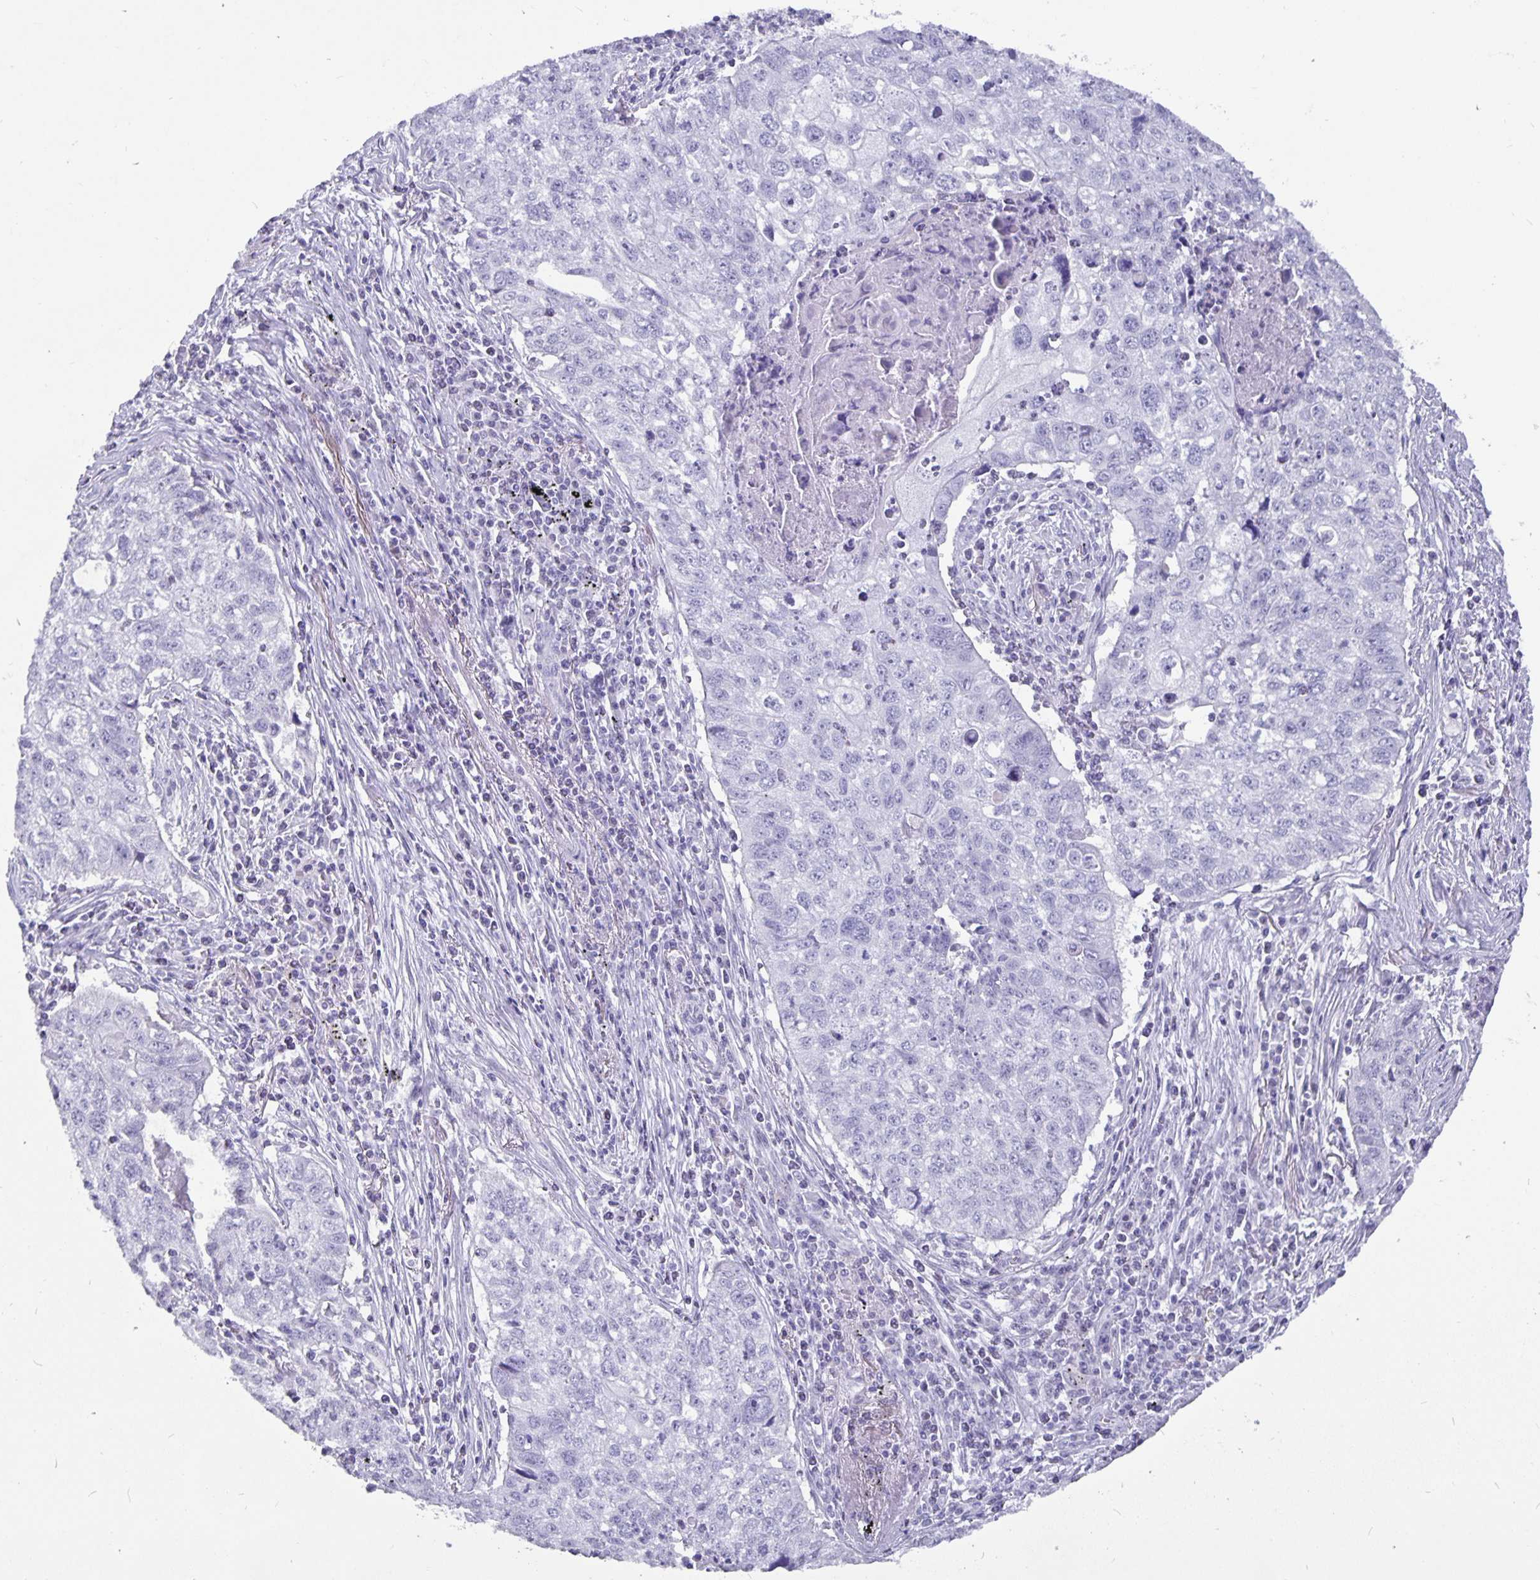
{"staining": {"intensity": "negative", "quantity": "none", "location": "none"}, "tissue": "lung cancer", "cell_type": "Tumor cells", "image_type": "cancer", "snomed": [{"axis": "morphology", "description": "Normal morphology"}, {"axis": "morphology", "description": "Aneuploidy"}, {"axis": "morphology", "description": "Squamous cell carcinoma, NOS"}, {"axis": "topography", "description": "Lymph node"}, {"axis": "topography", "description": "Lung"}], "caption": "Immunohistochemical staining of human lung squamous cell carcinoma displays no significant positivity in tumor cells. Brightfield microscopy of immunohistochemistry stained with DAB (brown) and hematoxylin (blue), captured at high magnification.", "gene": "OLIG2", "patient": {"sex": "female", "age": 76}}